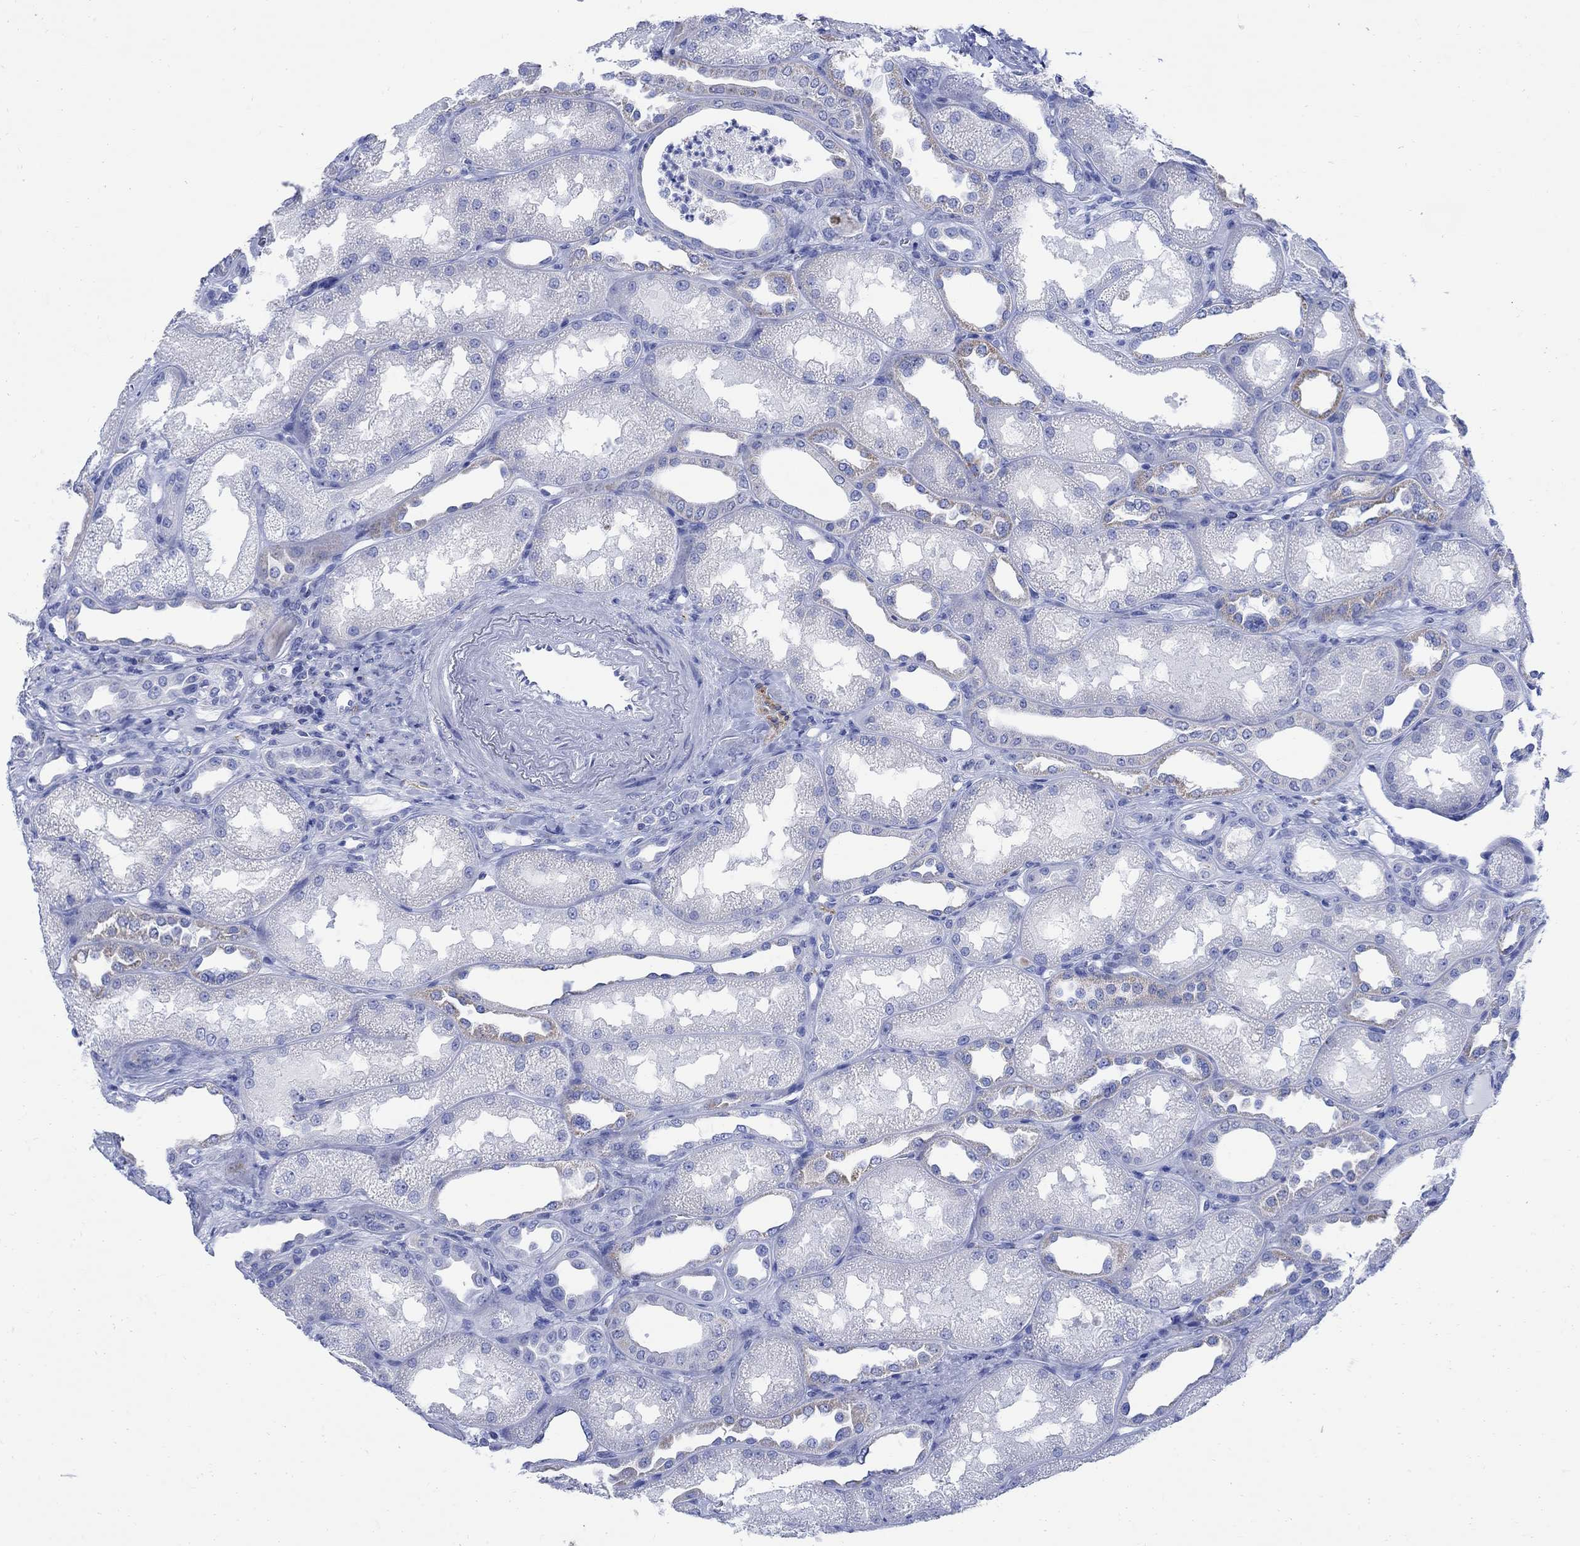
{"staining": {"intensity": "negative", "quantity": "none", "location": "none"}, "tissue": "kidney", "cell_type": "Cells in glomeruli", "image_type": "normal", "snomed": [{"axis": "morphology", "description": "Normal tissue, NOS"}, {"axis": "topography", "description": "Kidney"}], "caption": "Cells in glomeruli are negative for protein expression in normal human kidney. (DAB immunohistochemistry visualized using brightfield microscopy, high magnification).", "gene": "CPLX1", "patient": {"sex": "male", "age": 61}}